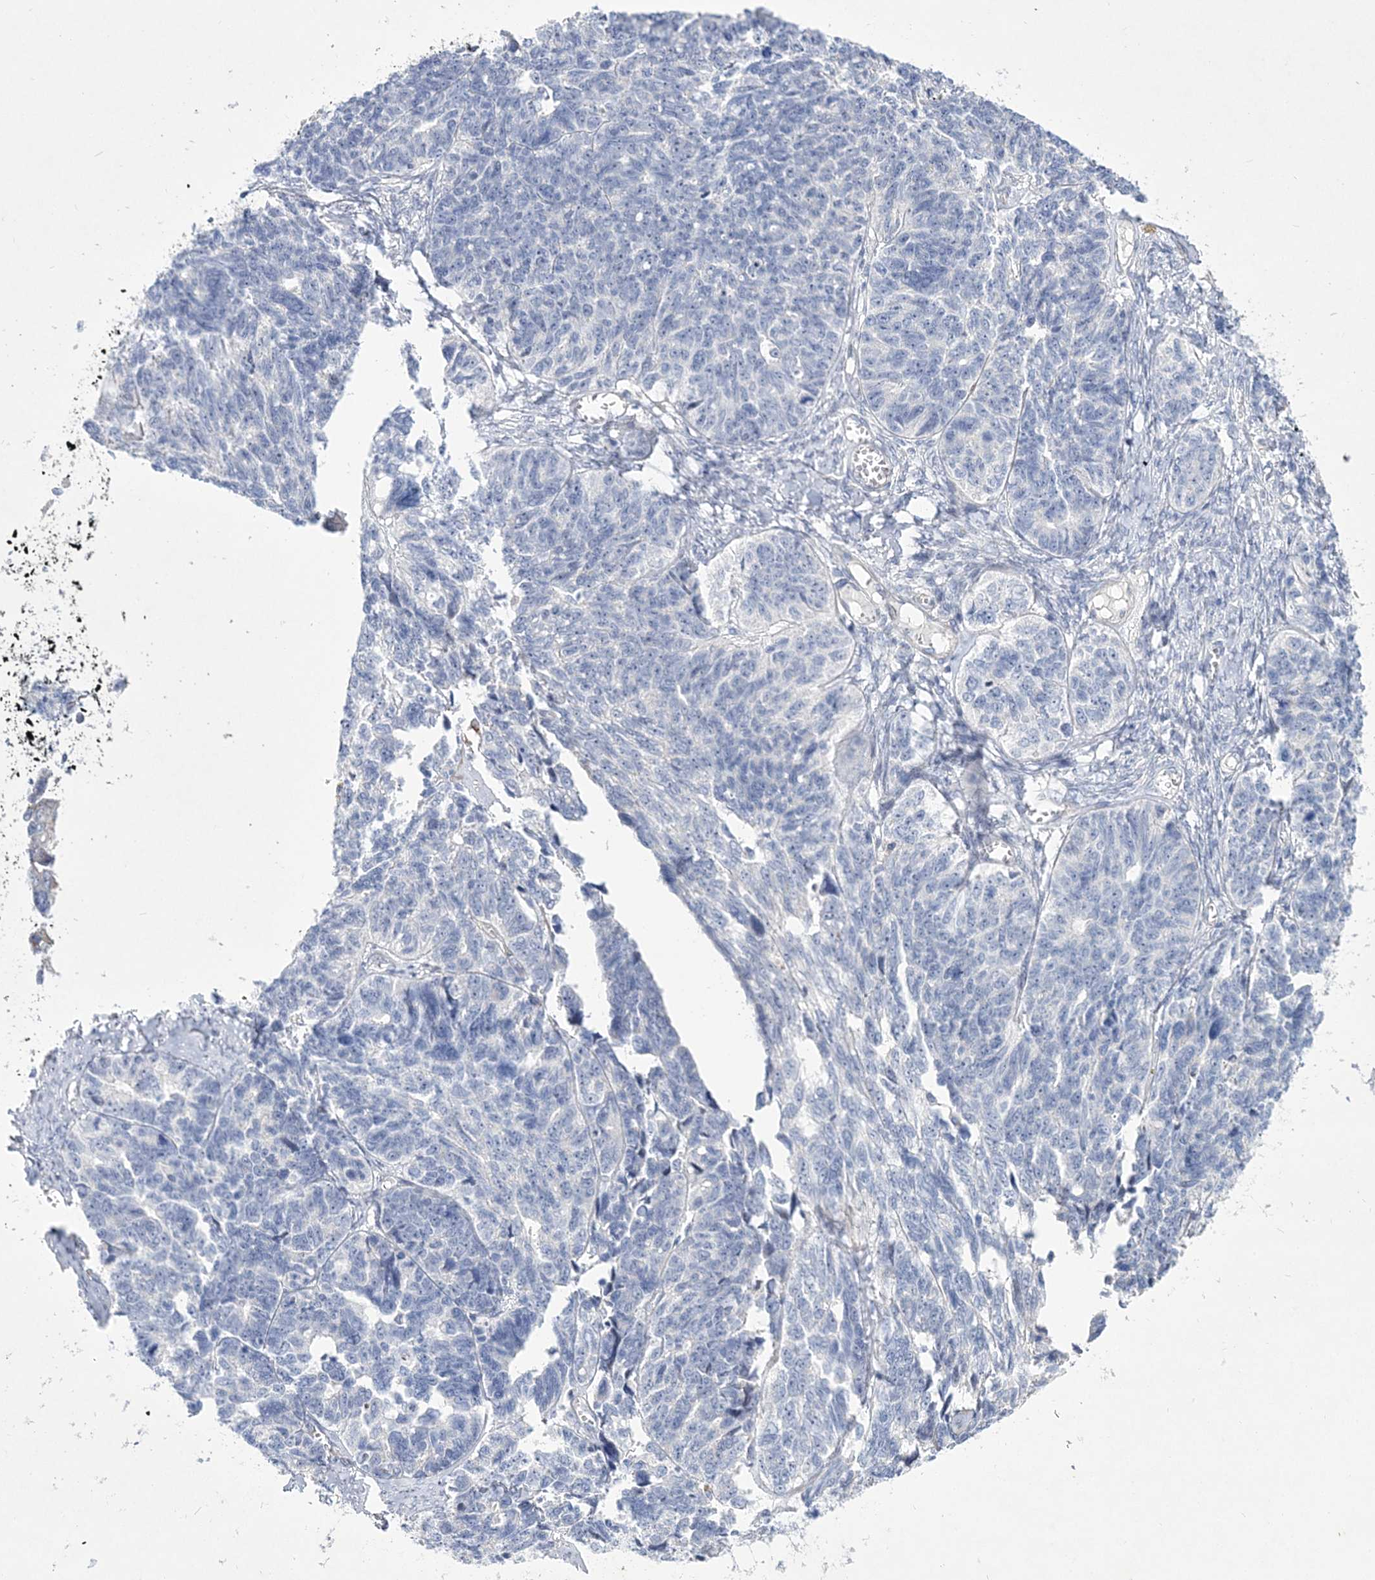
{"staining": {"intensity": "negative", "quantity": "none", "location": "none"}, "tissue": "ovarian cancer", "cell_type": "Tumor cells", "image_type": "cancer", "snomed": [{"axis": "morphology", "description": "Cystadenocarcinoma, serous, NOS"}, {"axis": "topography", "description": "Ovary"}], "caption": "There is no significant positivity in tumor cells of serous cystadenocarcinoma (ovarian).", "gene": "ANO1", "patient": {"sex": "female", "age": 79}}